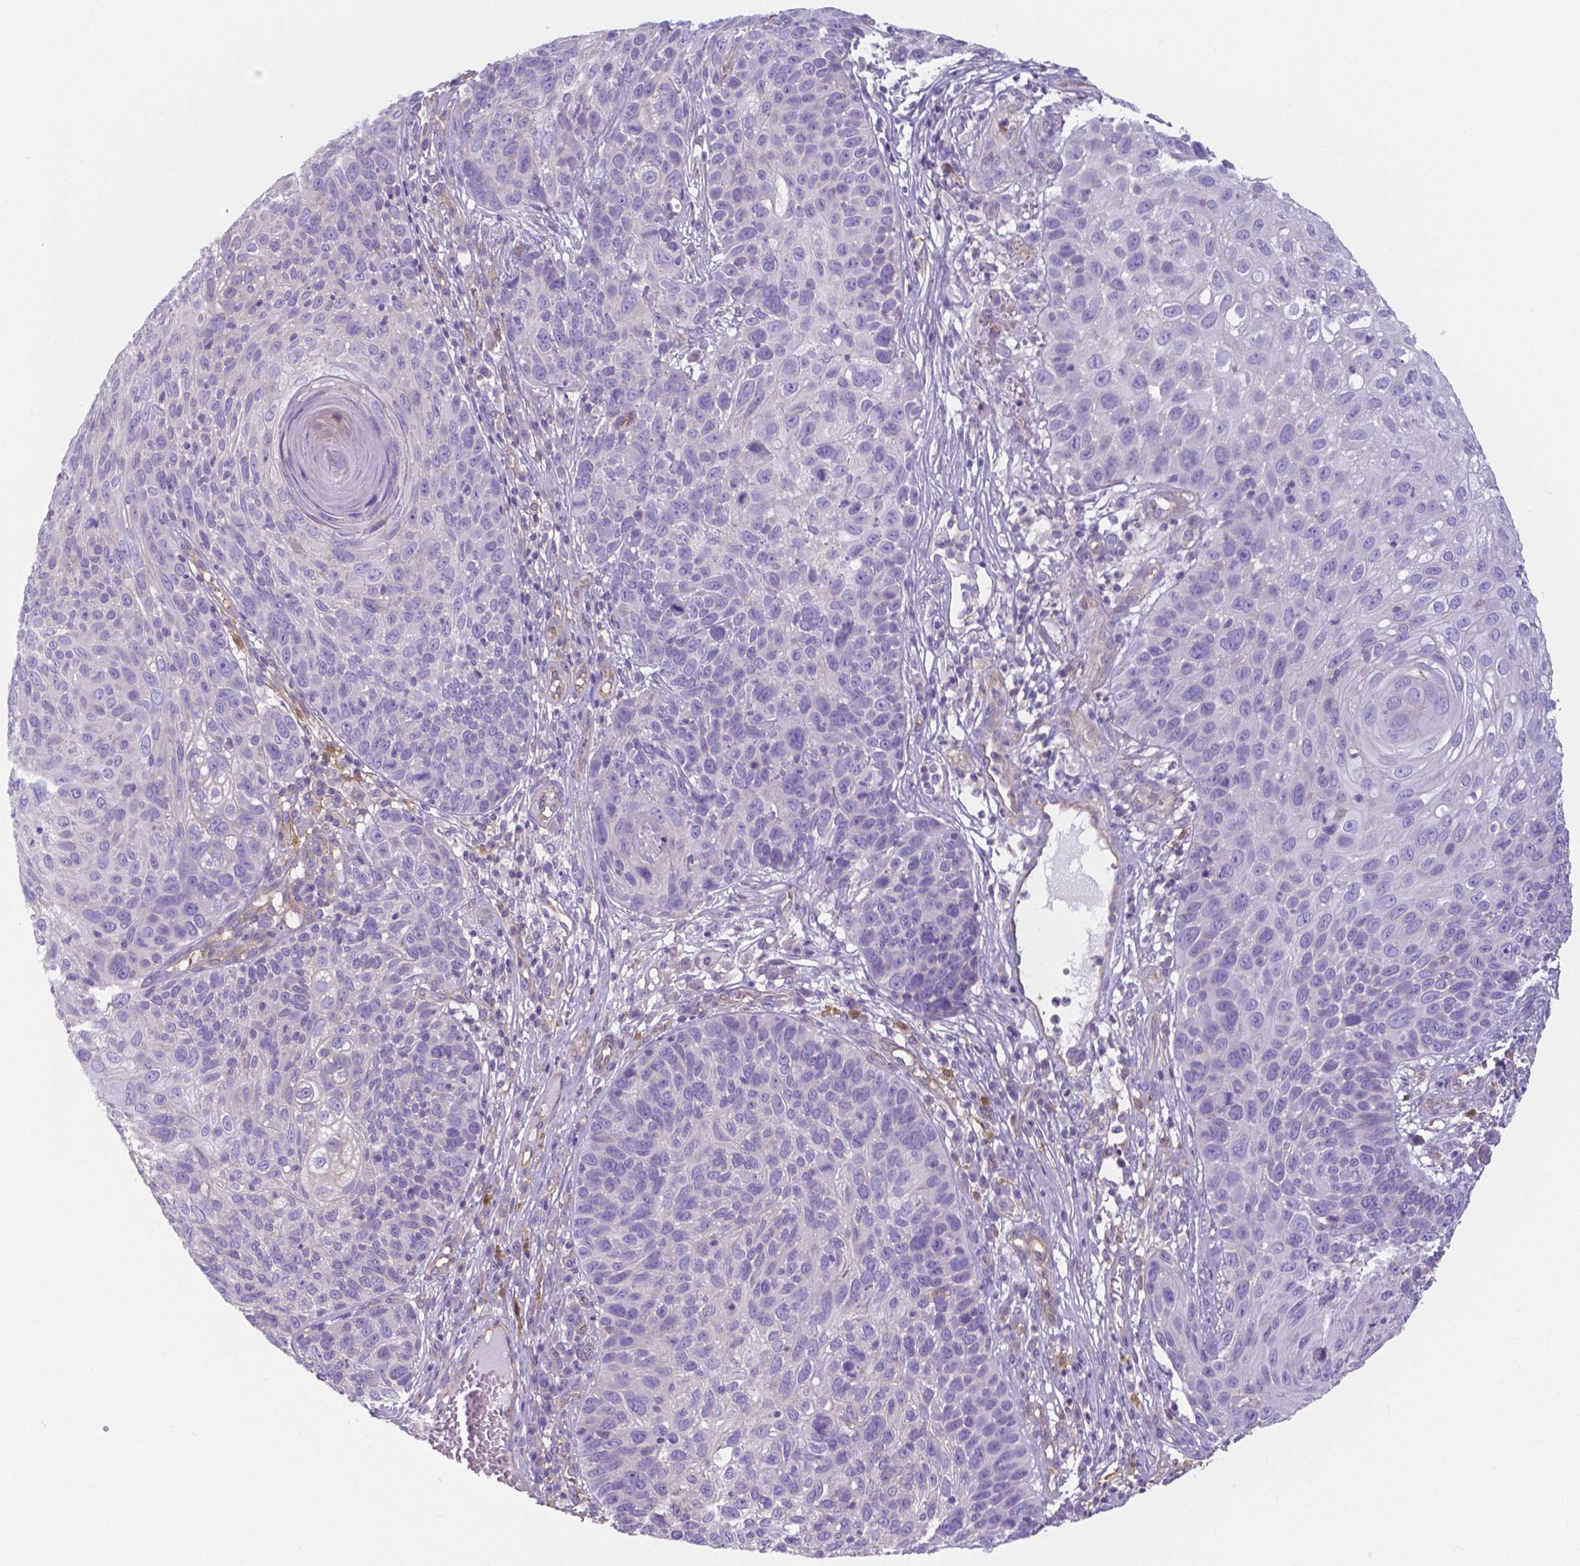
{"staining": {"intensity": "negative", "quantity": "none", "location": "none"}, "tissue": "skin cancer", "cell_type": "Tumor cells", "image_type": "cancer", "snomed": [{"axis": "morphology", "description": "Squamous cell carcinoma, NOS"}, {"axis": "topography", "description": "Skin"}], "caption": "Tumor cells are negative for brown protein staining in skin cancer. The staining is performed using DAB (3,3'-diaminobenzidine) brown chromogen with nuclei counter-stained in using hematoxylin.", "gene": "CRMP1", "patient": {"sex": "male", "age": 92}}